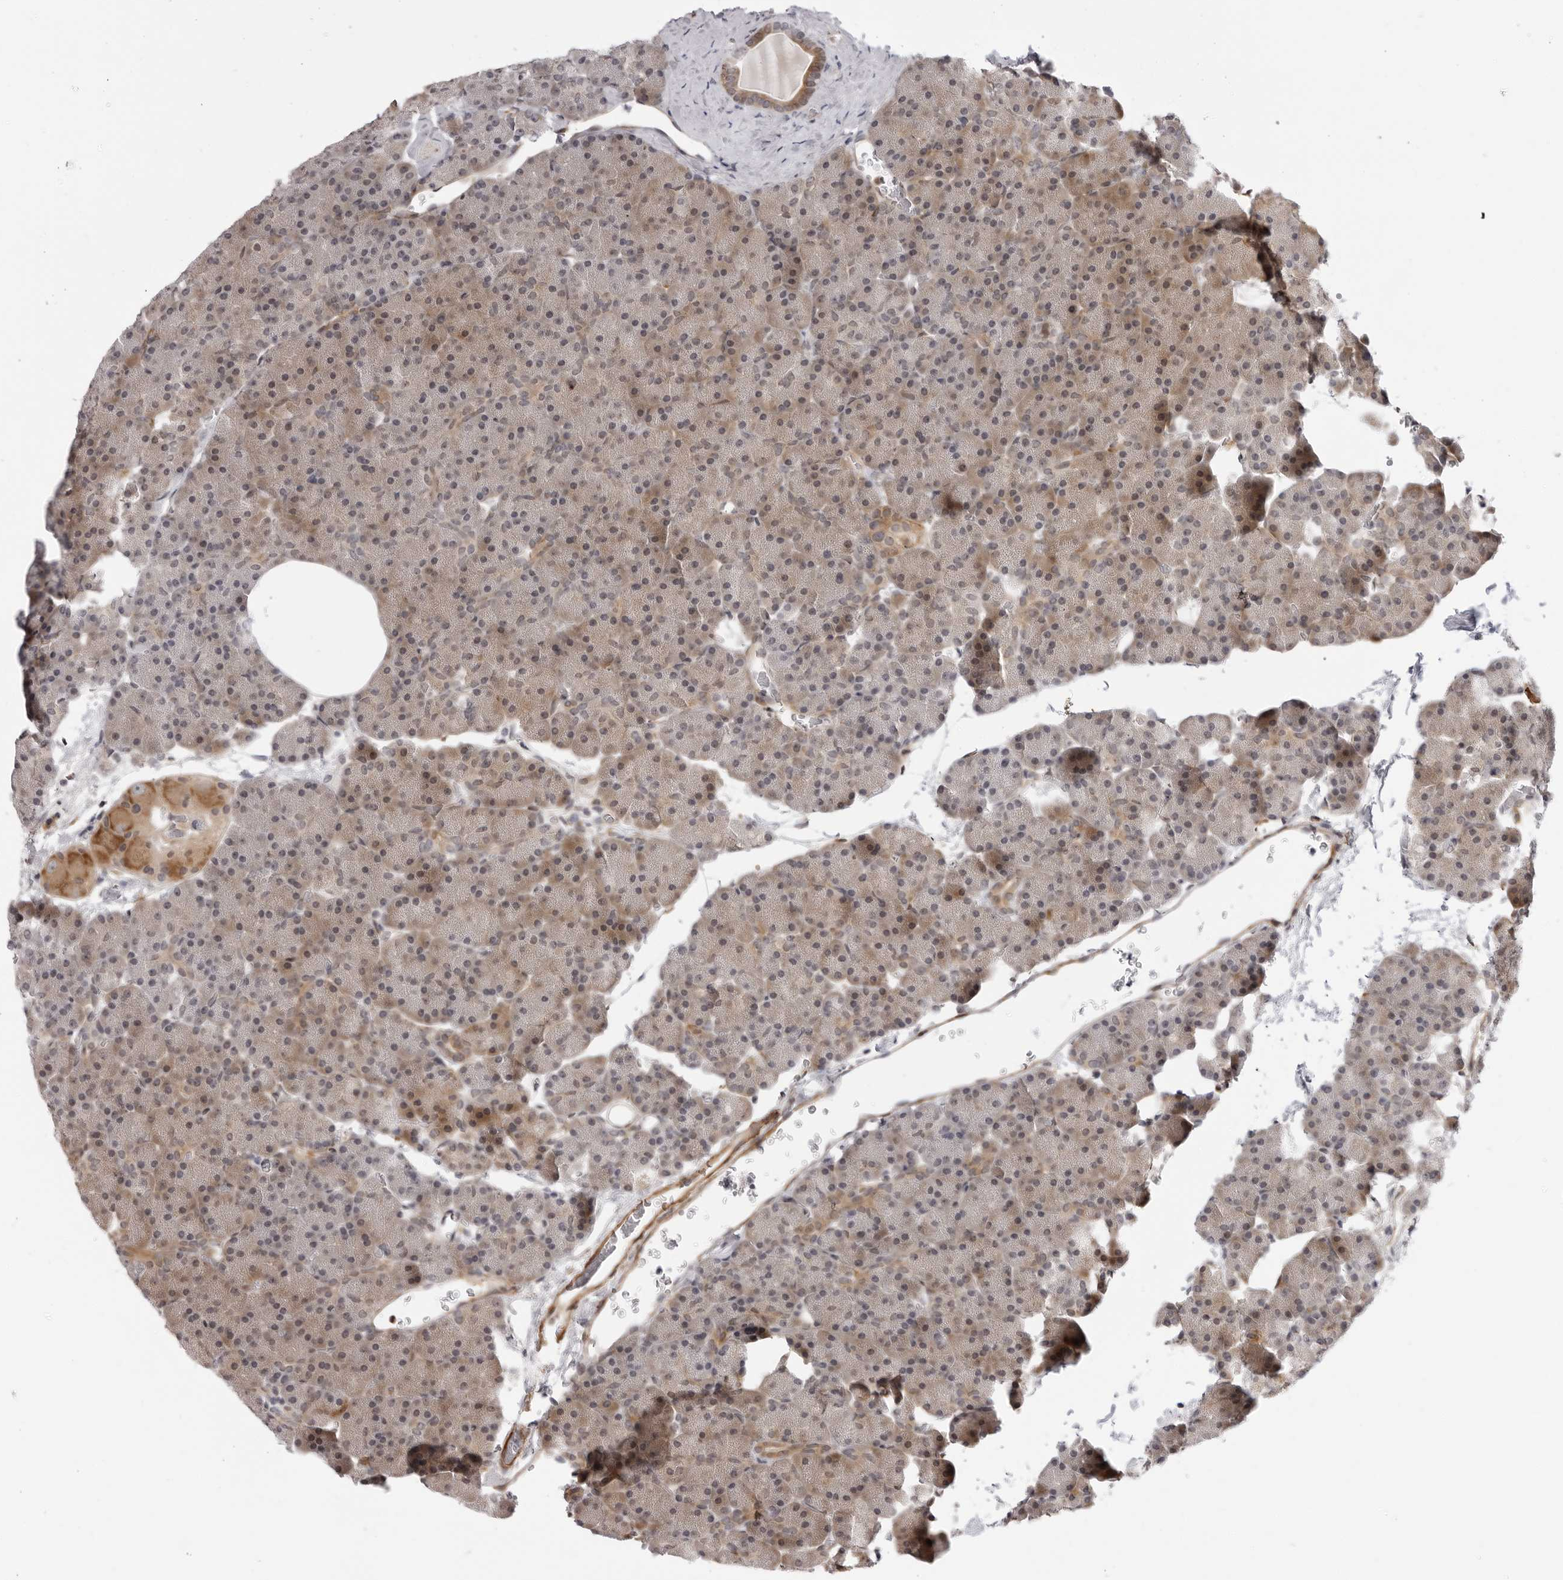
{"staining": {"intensity": "moderate", "quantity": ">75%", "location": "cytoplasmic/membranous"}, "tissue": "pancreas", "cell_type": "Exocrine glandular cells", "image_type": "normal", "snomed": [{"axis": "morphology", "description": "Normal tissue, NOS"}, {"axis": "morphology", "description": "Carcinoid, malignant, NOS"}, {"axis": "topography", "description": "Pancreas"}], "caption": "The histopathology image shows a brown stain indicating the presence of a protein in the cytoplasmic/membranous of exocrine glandular cells in pancreas.", "gene": "SRGAP2", "patient": {"sex": "female", "age": 35}}